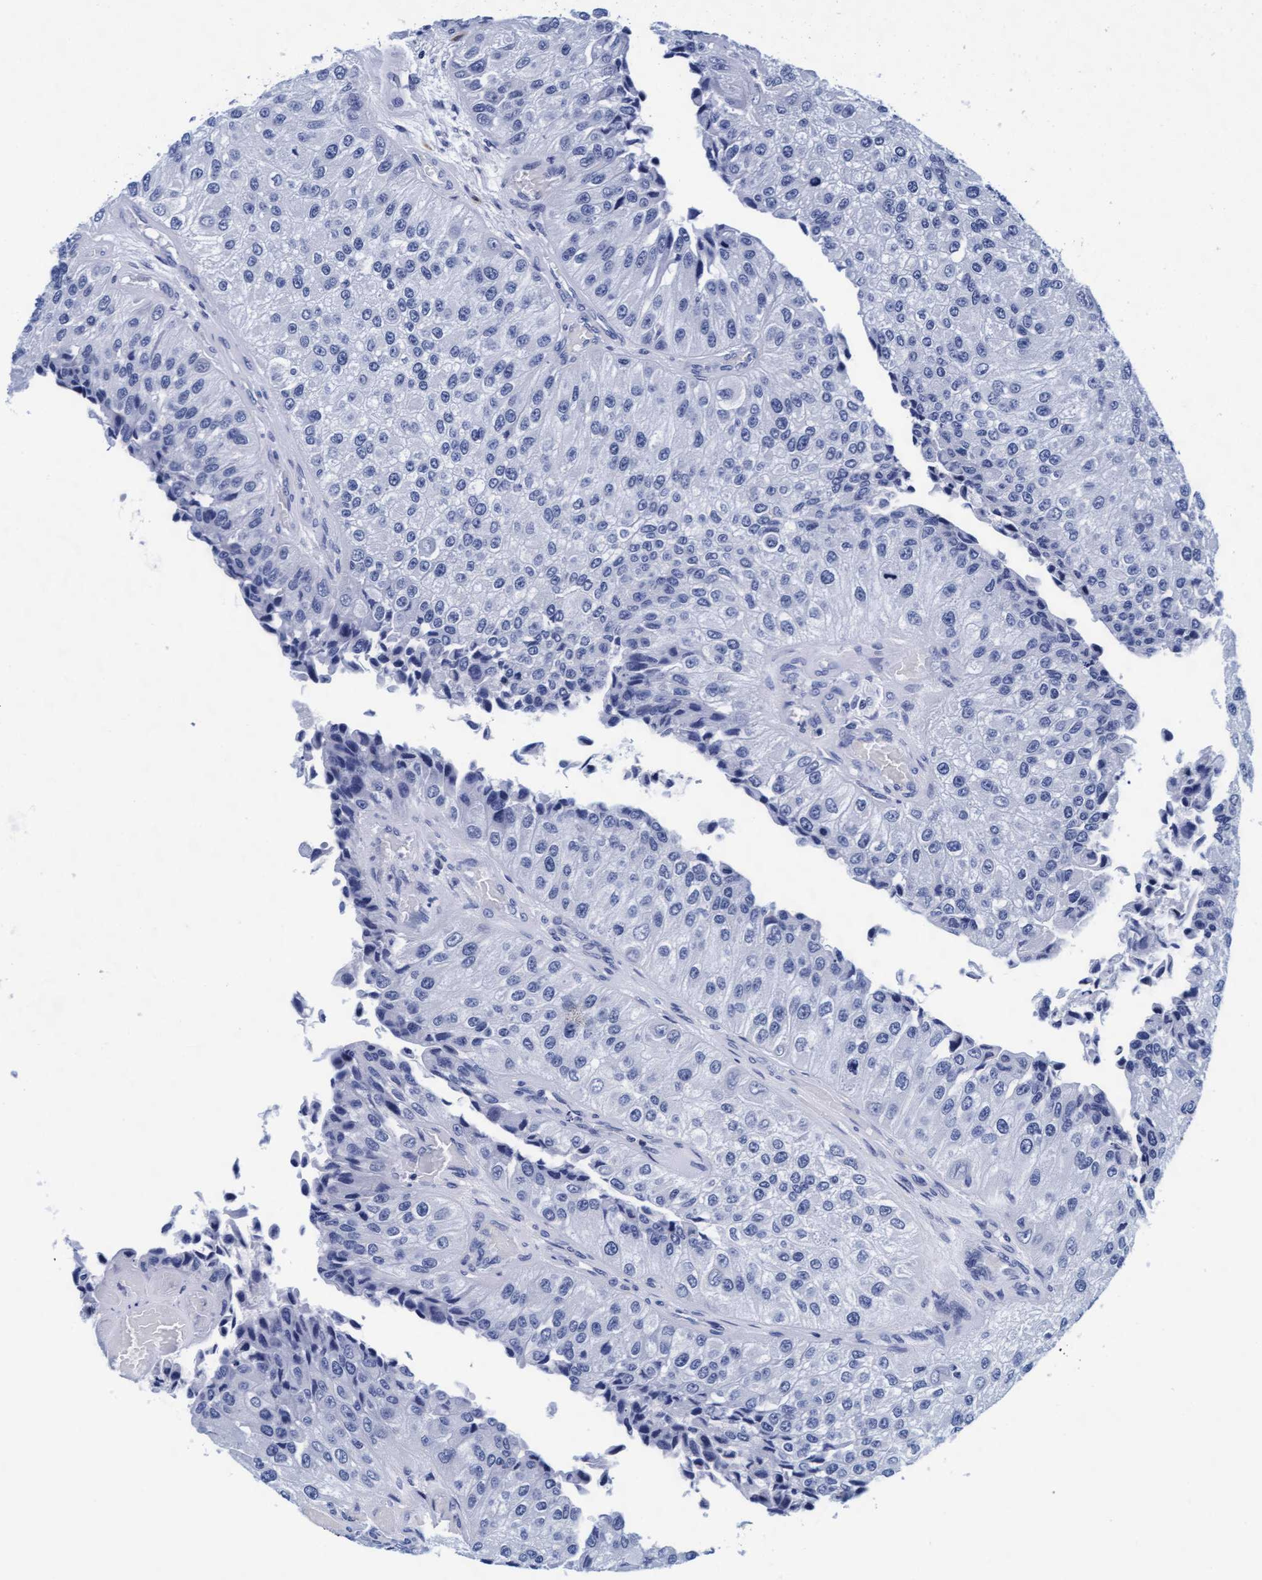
{"staining": {"intensity": "negative", "quantity": "none", "location": "none"}, "tissue": "urothelial cancer", "cell_type": "Tumor cells", "image_type": "cancer", "snomed": [{"axis": "morphology", "description": "Urothelial carcinoma, High grade"}, {"axis": "topography", "description": "Kidney"}, {"axis": "topography", "description": "Urinary bladder"}], "caption": "The micrograph shows no significant positivity in tumor cells of urothelial cancer.", "gene": "ARSG", "patient": {"sex": "male", "age": 77}}